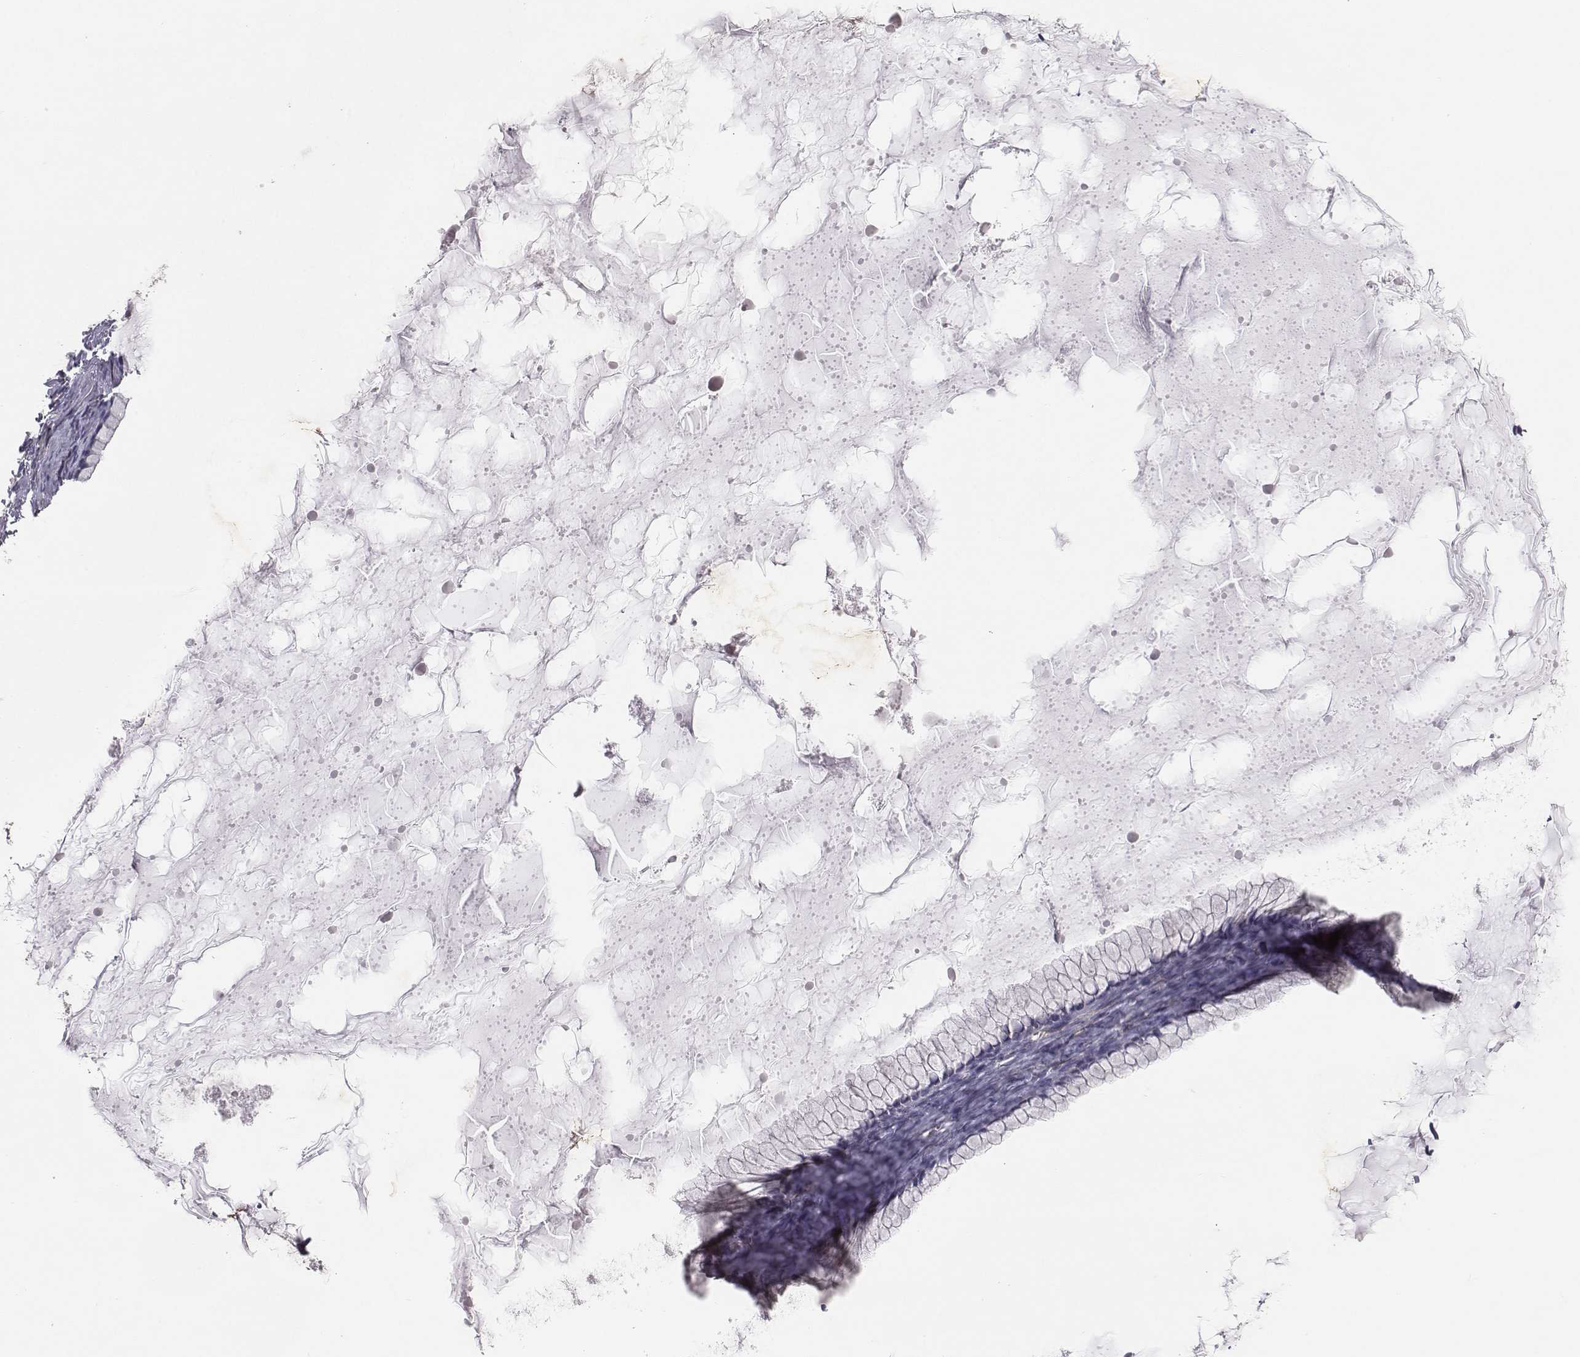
{"staining": {"intensity": "negative", "quantity": "none", "location": "none"}, "tissue": "ovarian cancer", "cell_type": "Tumor cells", "image_type": "cancer", "snomed": [{"axis": "morphology", "description": "Cystadenocarcinoma, mucinous, NOS"}, {"axis": "topography", "description": "Ovary"}], "caption": "Tumor cells show no significant protein positivity in ovarian mucinous cystadenocarcinoma.", "gene": "PTPRG", "patient": {"sex": "female", "age": 41}}